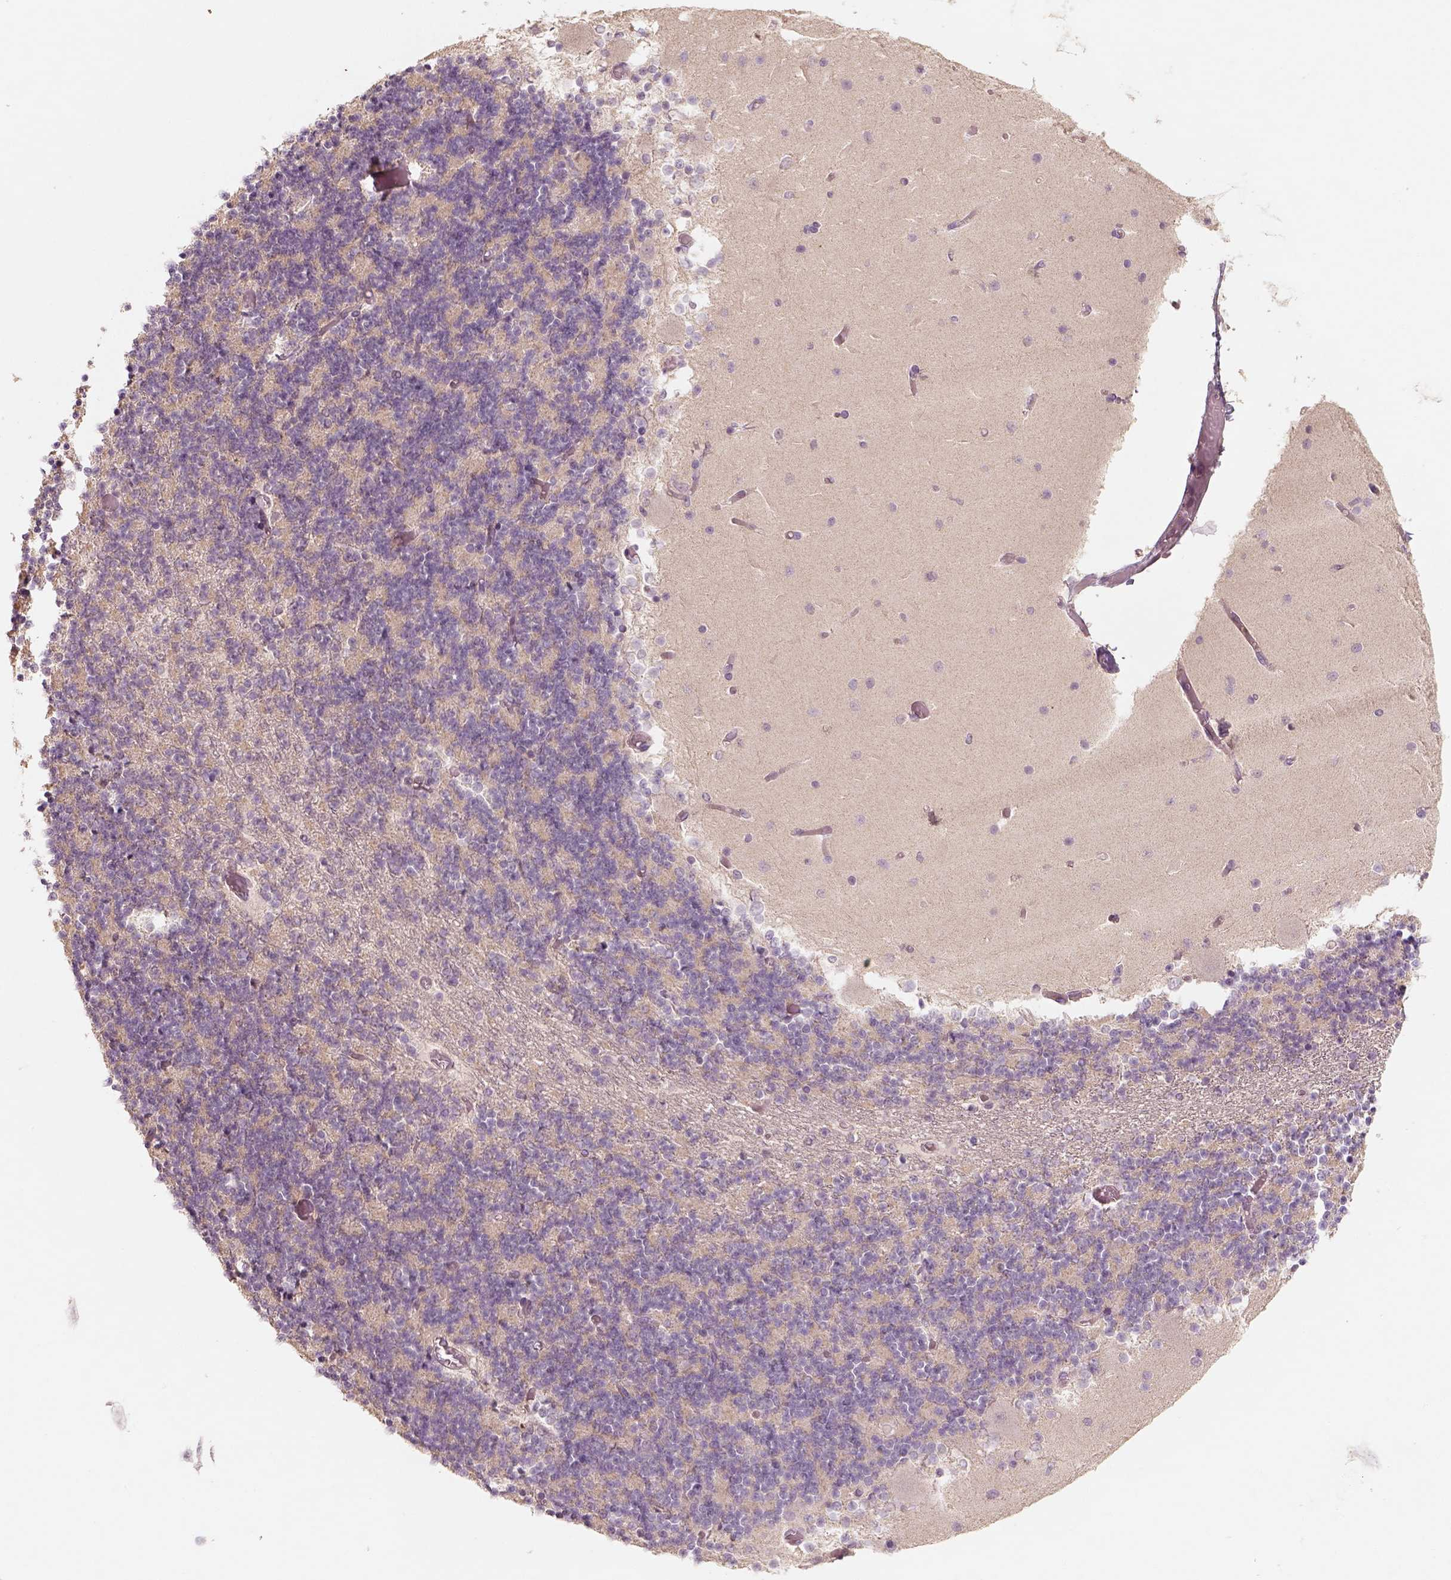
{"staining": {"intensity": "negative", "quantity": "none", "location": "none"}, "tissue": "cerebellum", "cell_type": "Cells in granular layer", "image_type": "normal", "snomed": [{"axis": "morphology", "description": "Normal tissue, NOS"}, {"axis": "topography", "description": "Cerebellum"}], "caption": "Cells in granular layer show no significant protein expression in unremarkable cerebellum. (Brightfield microscopy of DAB IHC at high magnification).", "gene": "AQP9", "patient": {"sex": "female", "age": 28}}